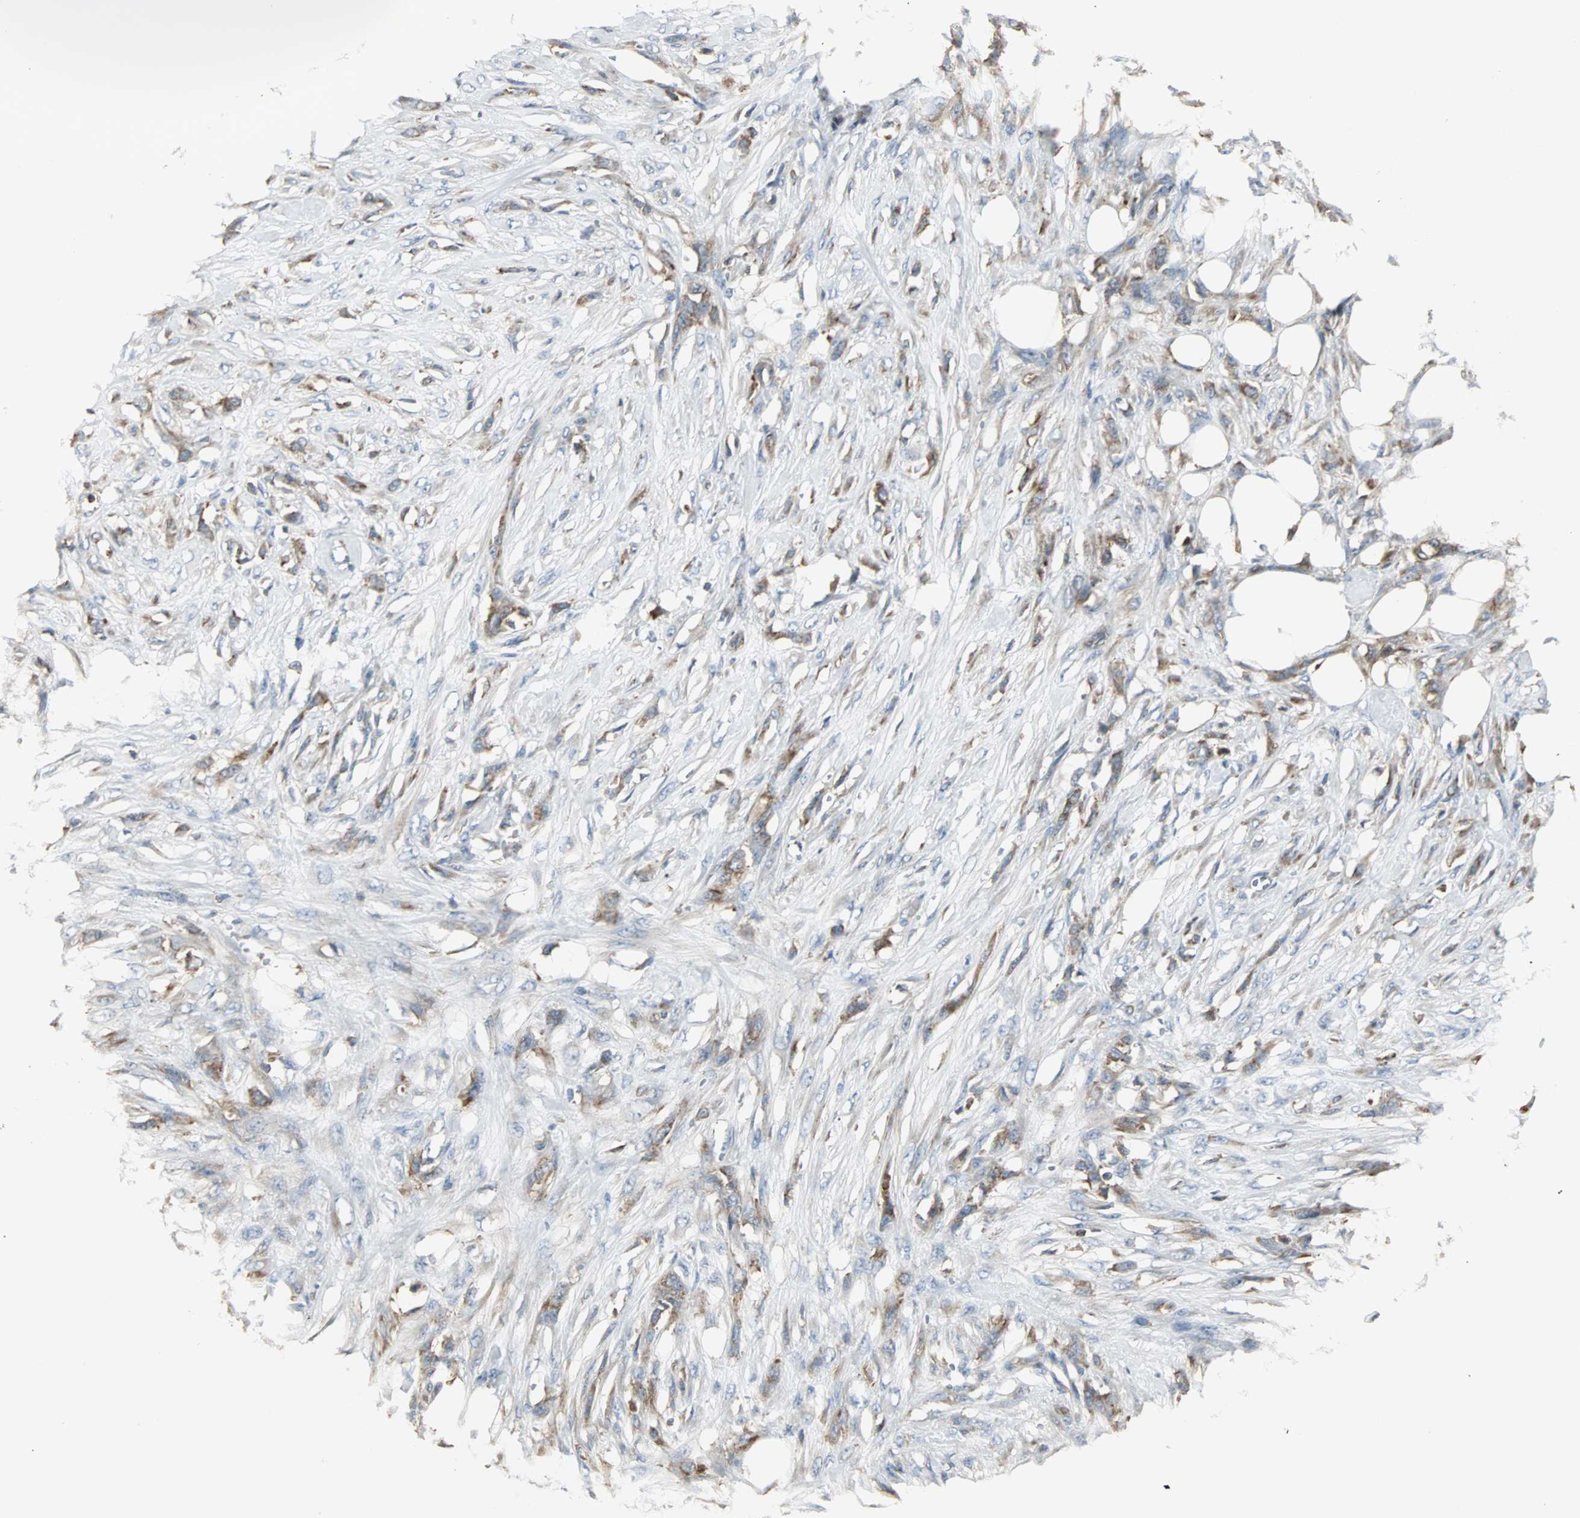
{"staining": {"intensity": "moderate", "quantity": ">75%", "location": "cytoplasmic/membranous"}, "tissue": "skin cancer", "cell_type": "Tumor cells", "image_type": "cancer", "snomed": [{"axis": "morphology", "description": "Normal tissue, NOS"}, {"axis": "morphology", "description": "Squamous cell carcinoma, NOS"}, {"axis": "topography", "description": "Skin"}], "caption": "Skin squamous cell carcinoma stained with a brown dye demonstrates moderate cytoplasmic/membranous positive staining in about >75% of tumor cells.", "gene": "LRRFIP1", "patient": {"sex": "female", "age": 59}}